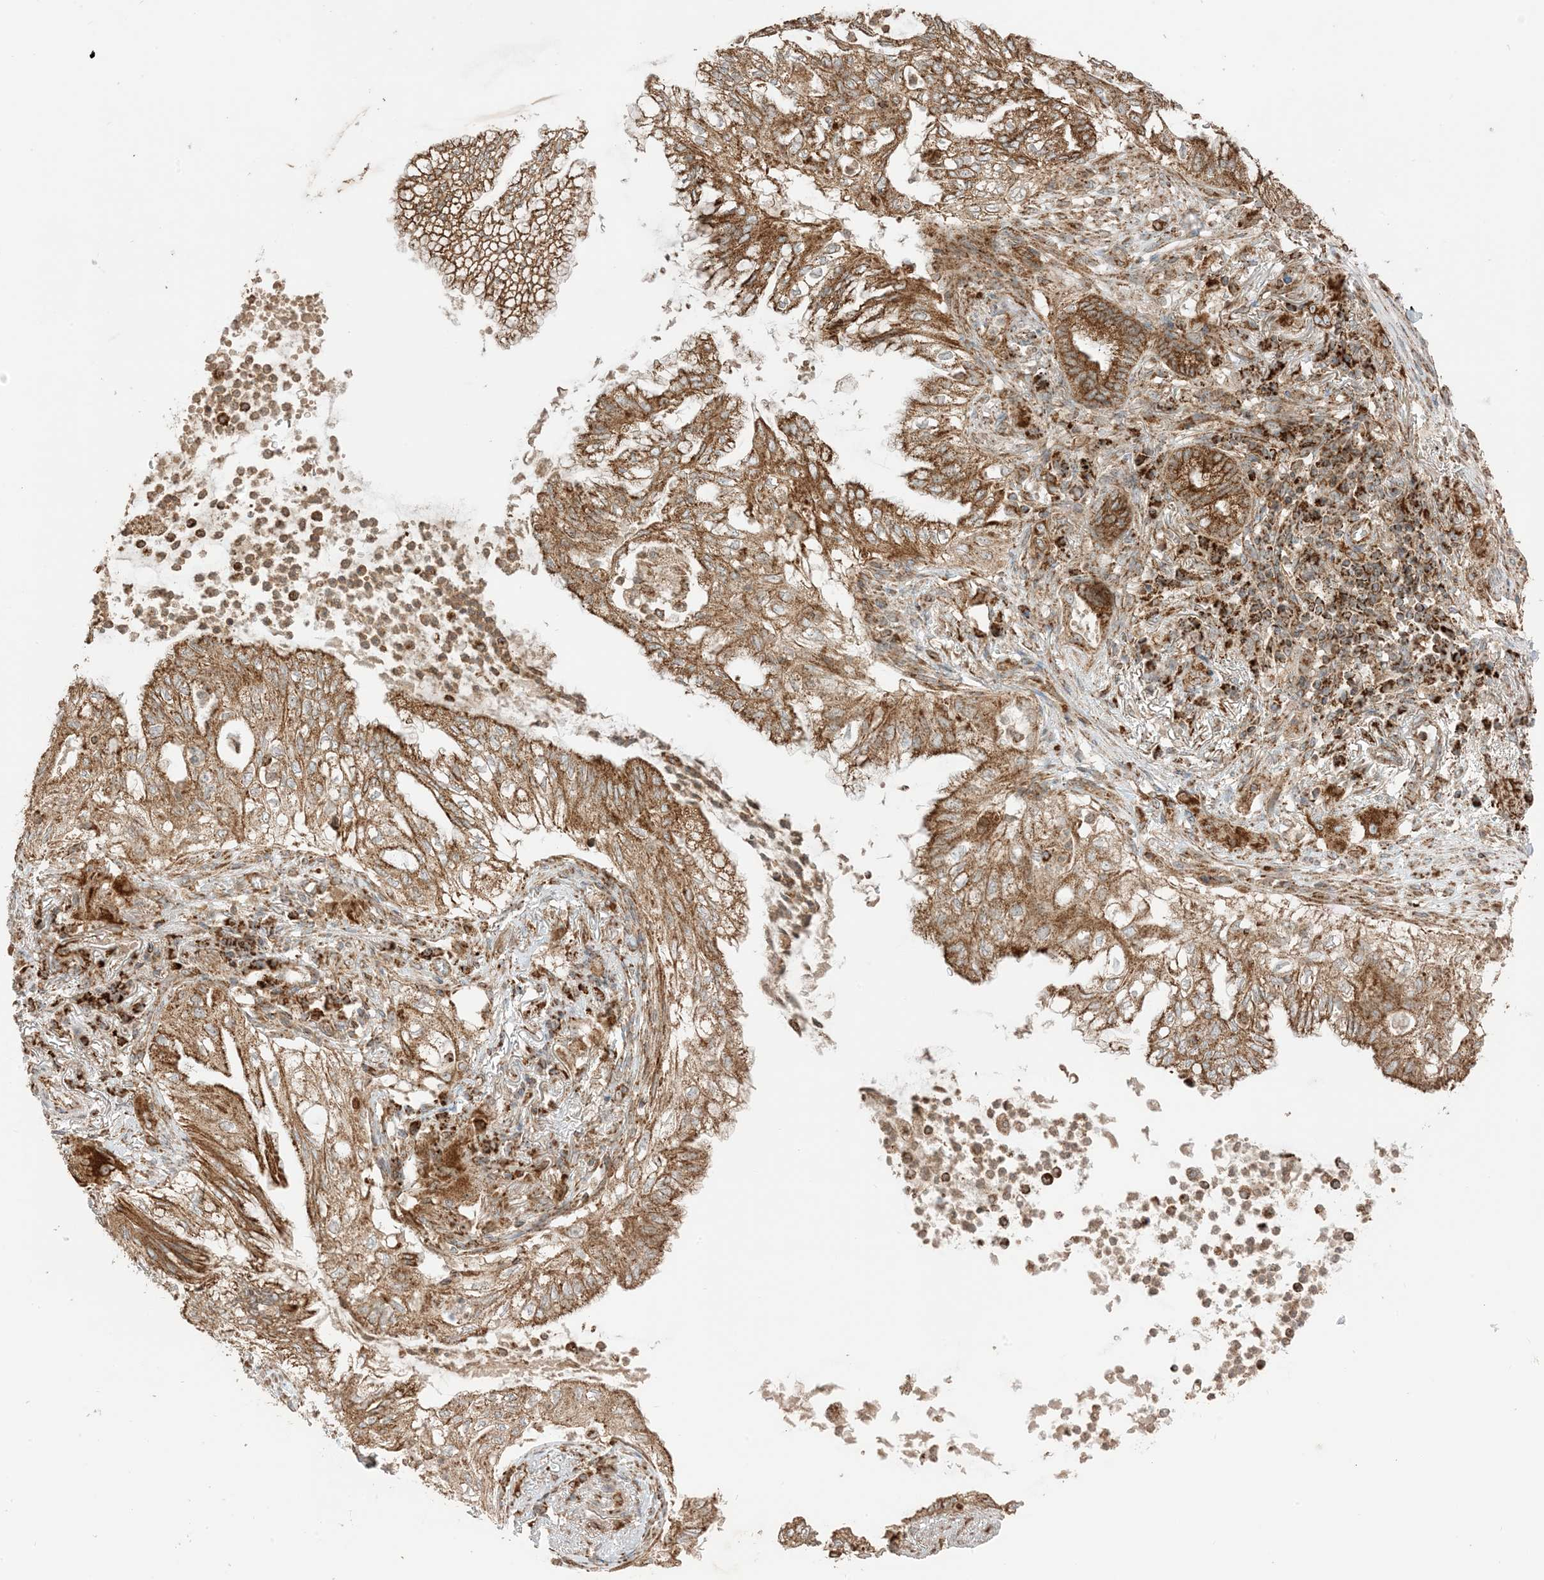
{"staining": {"intensity": "strong", "quantity": ">75%", "location": "cytoplasmic/membranous"}, "tissue": "lung cancer", "cell_type": "Tumor cells", "image_type": "cancer", "snomed": [{"axis": "morphology", "description": "Adenocarcinoma, NOS"}, {"axis": "topography", "description": "Lung"}], "caption": "A brown stain highlights strong cytoplasmic/membranous staining of a protein in lung cancer (adenocarcinoma) tumor cells. The staining was performed using DAB, with brown indicating positive protein expression. Nuclei are stained blue with hematoxylin.", "gene": "N4BP3", "patient": {"sex": "female", "age": 70}}